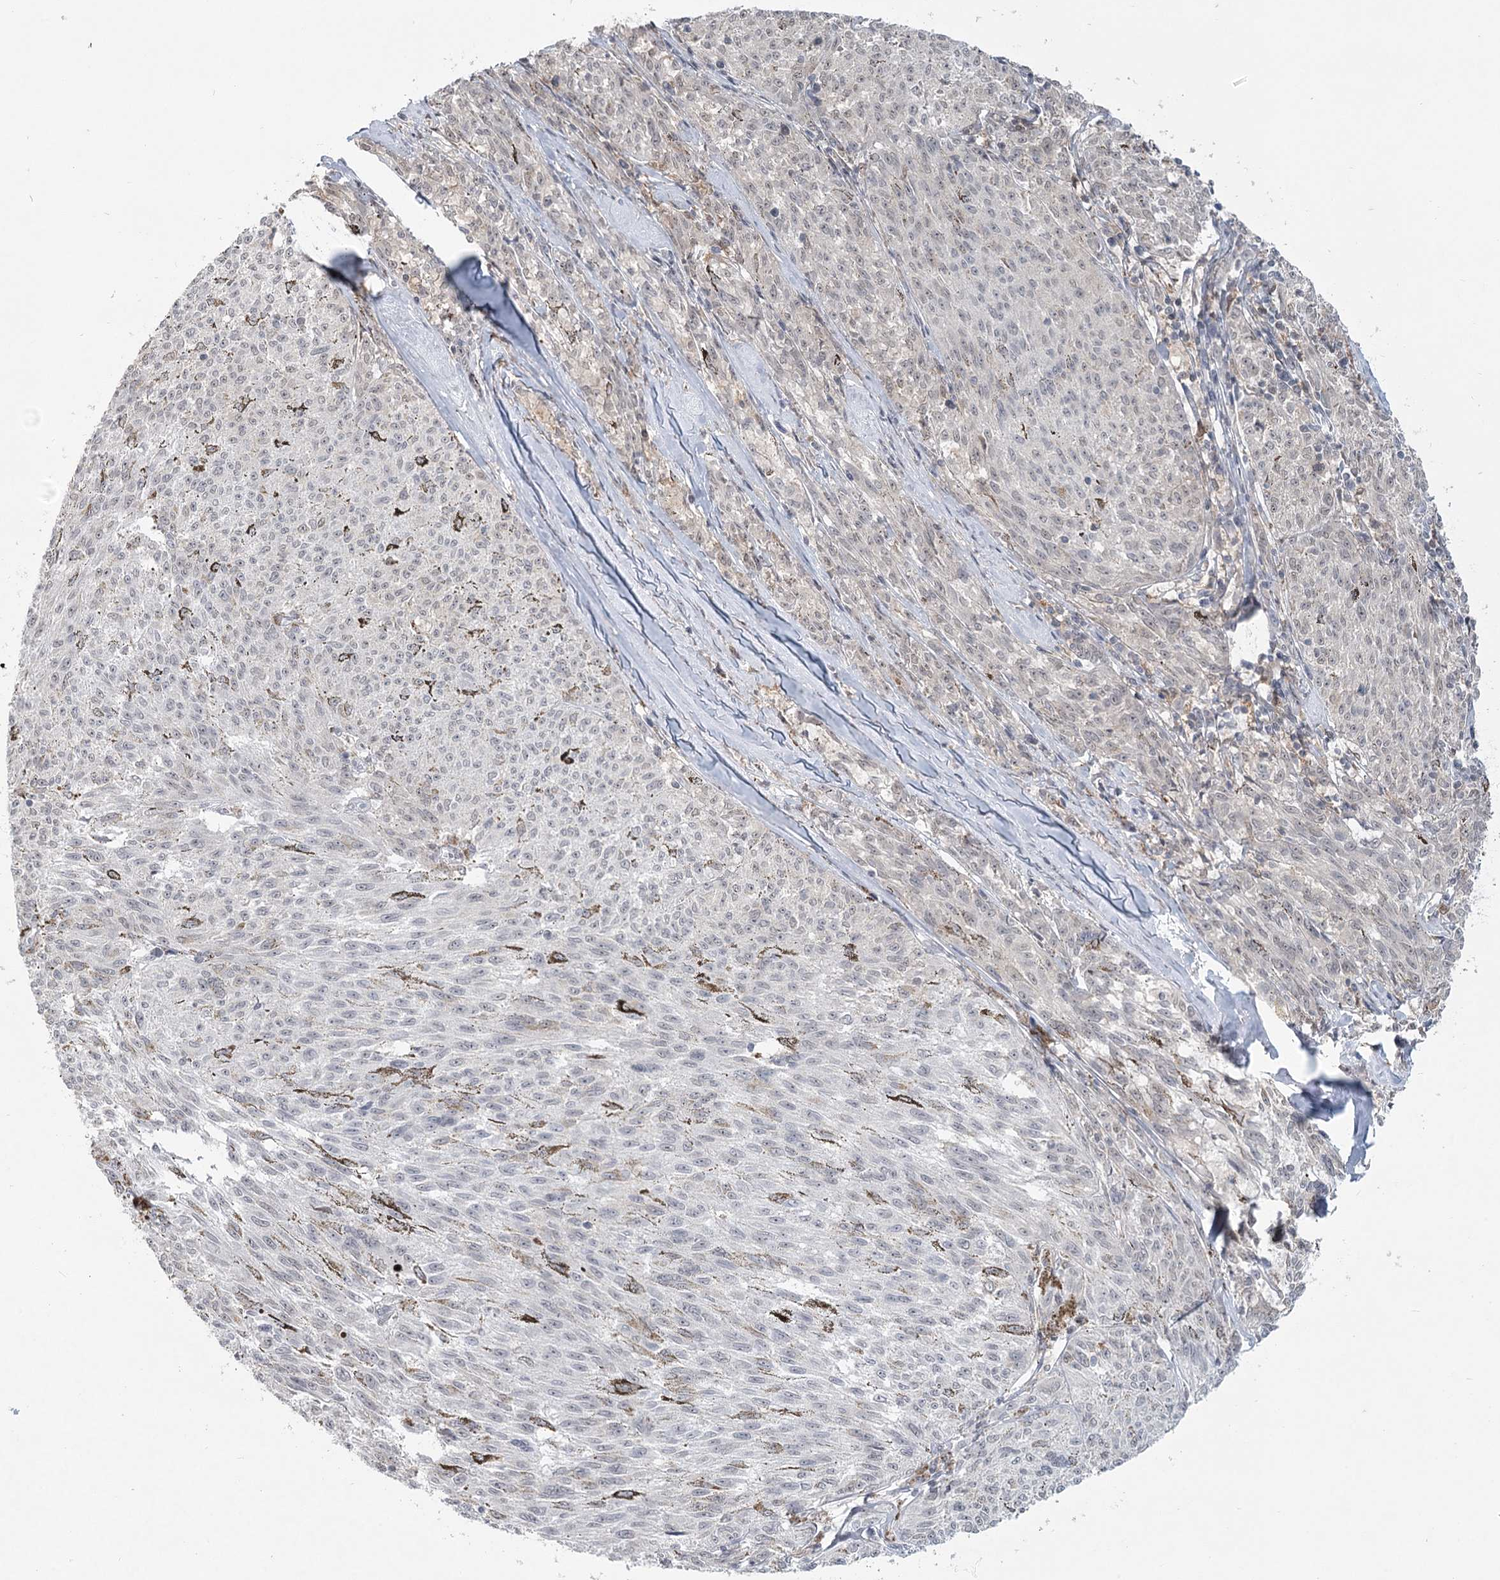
{"staining": {"intensity": "negative", "quantity": "none", "location": "none"}, "tissue": "melanoma", "cell_type": "Tumor cells", "image_type": "cancer", "snomed": [{"axis": "morphology", "description": "Malignant melanoma, NOS"}, {"axis": "topography", "description": "Skin"}], "caption": "The IHC micrograph has no significant expression in tumor cells of melanoma tissue.", "gene": "TMEM70", "patient": {"sex": "female", "age": 72}}